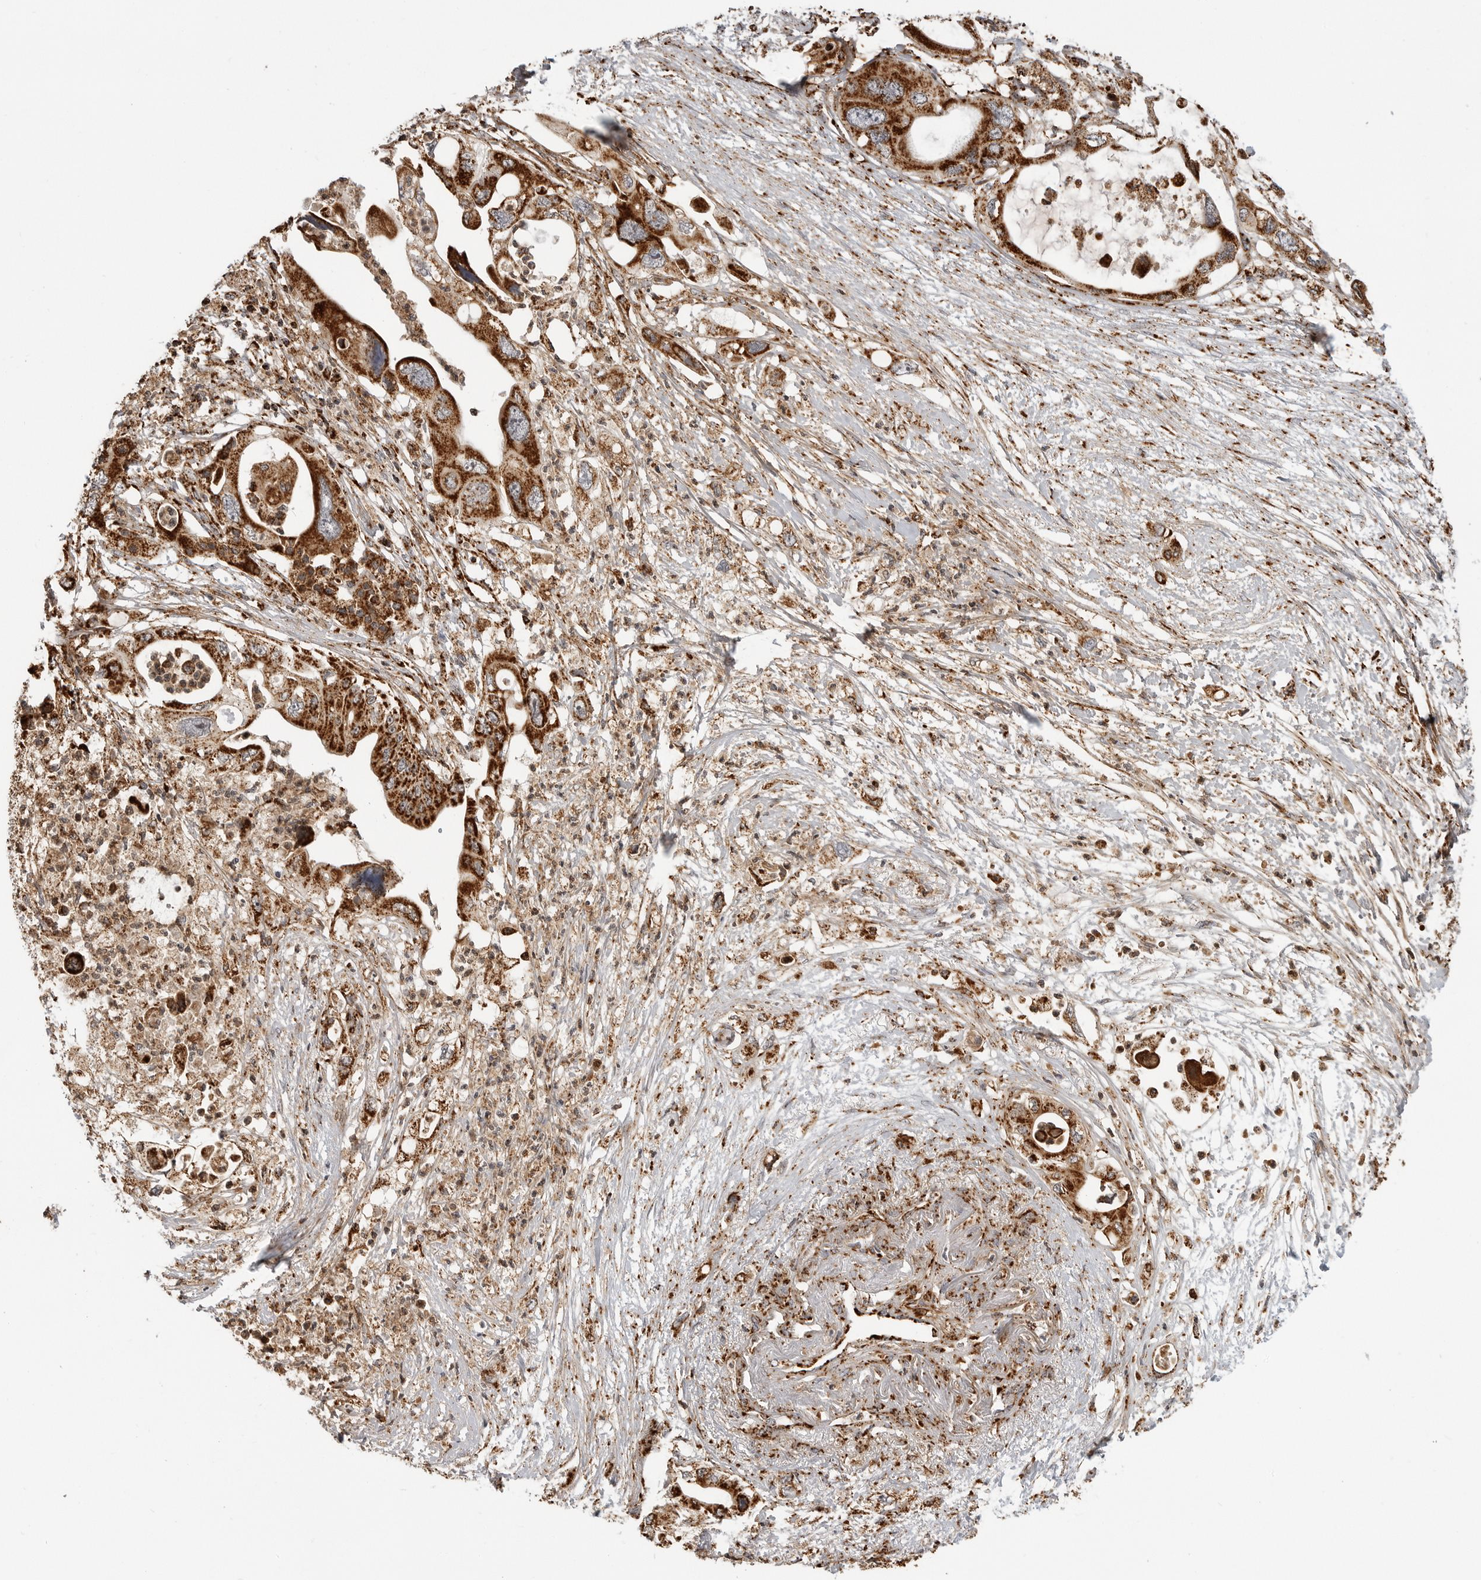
{"staining": {"intensity": "strong", "quantity": ">75%", "location": "cytoplasmic/membranous"}, "tissue": "pancreatic cancer", "cell_type": "Tumor cells", "image_type": "cancer", "snomed": [{"axis": "morphology", "description": "Adenocarcinoma, NOS"}, {"axis": "topography", "description": "Pancreas"}], "caption": "Human pancreatic cancer (adenocarcinoma) stained with a brown dye reveals strong cytoplasmic/membranous positive positivity in approximately >75% of tumor cells.", "gene": "BMP2K", "patient": {"sex": "male", "age": 66}}